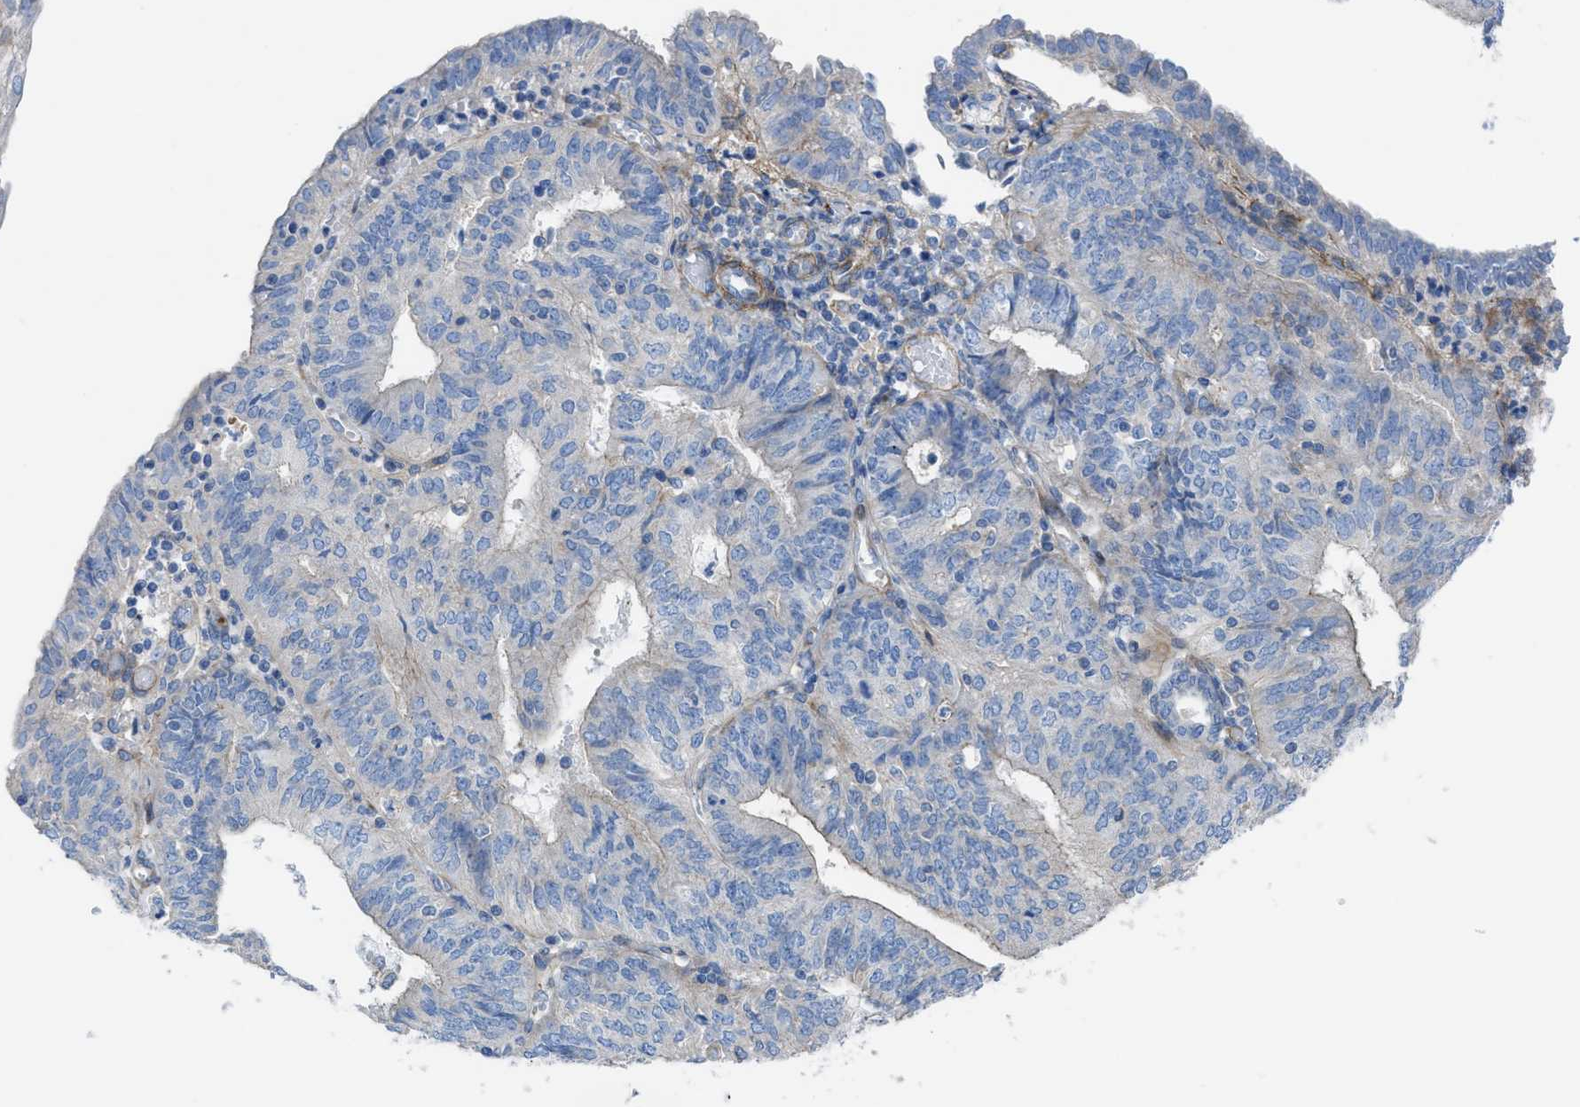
{"staining": {"intensity": "negative", "quantity": "none", "location": "none"}, "tissue": "endometrial cancer", "cell_type": "Tumor cells", "image_type": "cancer", "snomed": [{"axis": "morphology", "description": "Adenocarcinoma, NOS"}, {"axis": "topography", "description": "Endometrium"}], "caption": "There is no significant staining in tumor cells of adenocarcinoma (endometrial).", "gene": "KCNH7", "patient": {"sex": "female", "age": 58}}